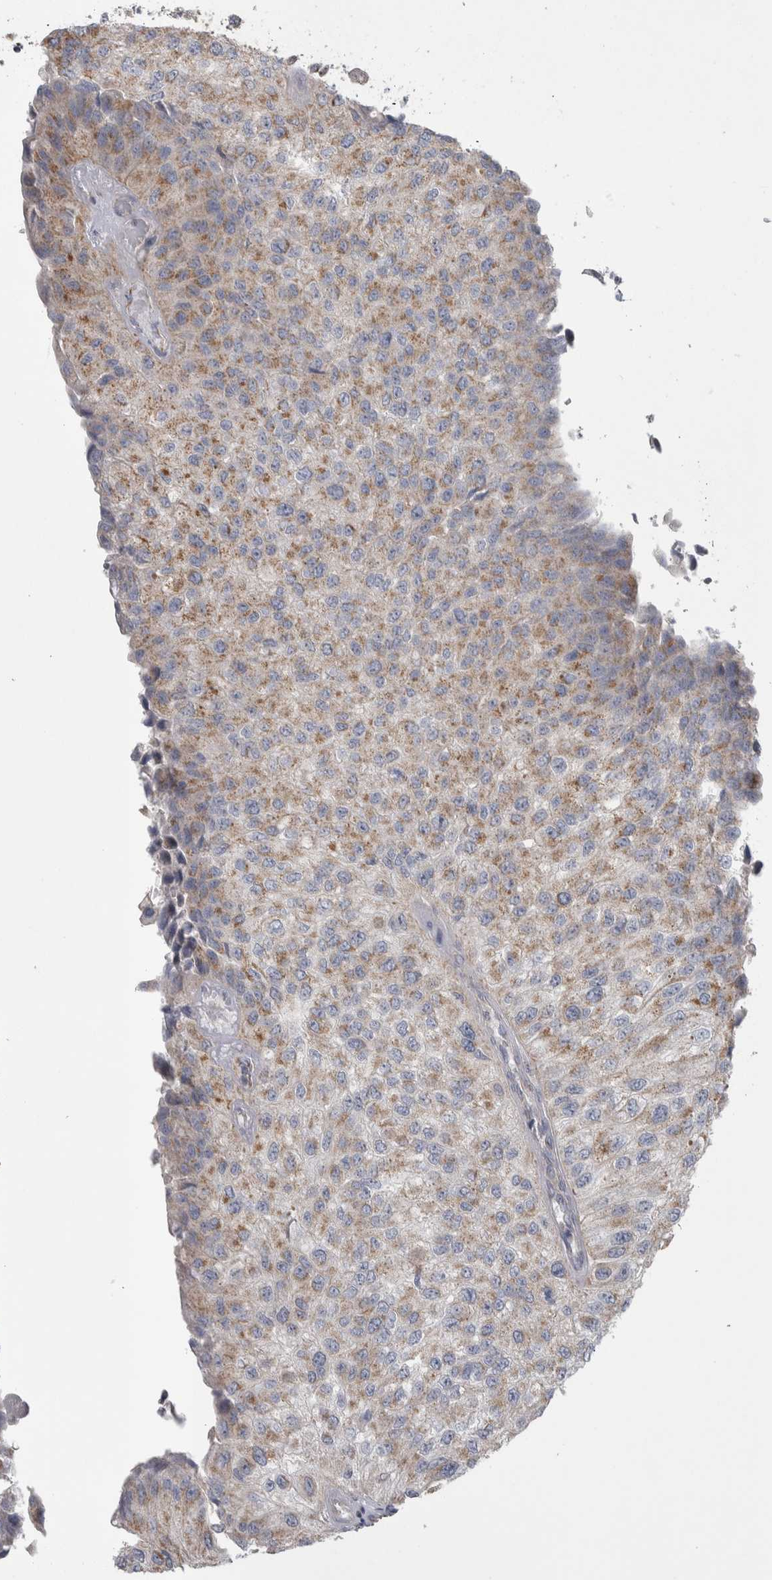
{"staining": {"intensity": "weak", "quantity": ">75%", "location": "cytoplasmic/membranous"}, "tissue": "urothelial cancer", "cell_type": "Tumor cells", "image_type": "cancer", "snomed": [{"axis": "morphology", "description": "Urothelial carcinoma, High grade"}, {"axis": "topography", "description": "Kidney"}, {"axis": "topography", "description": "Urinary bladder"}], "caption": "High-grade urothelial carcinoma tissue shows weak cytoplasmic/membranous staining in about >75% of tumor cells", "gene": "SCO1", "patient": {"sex": "male", "age": 77}}